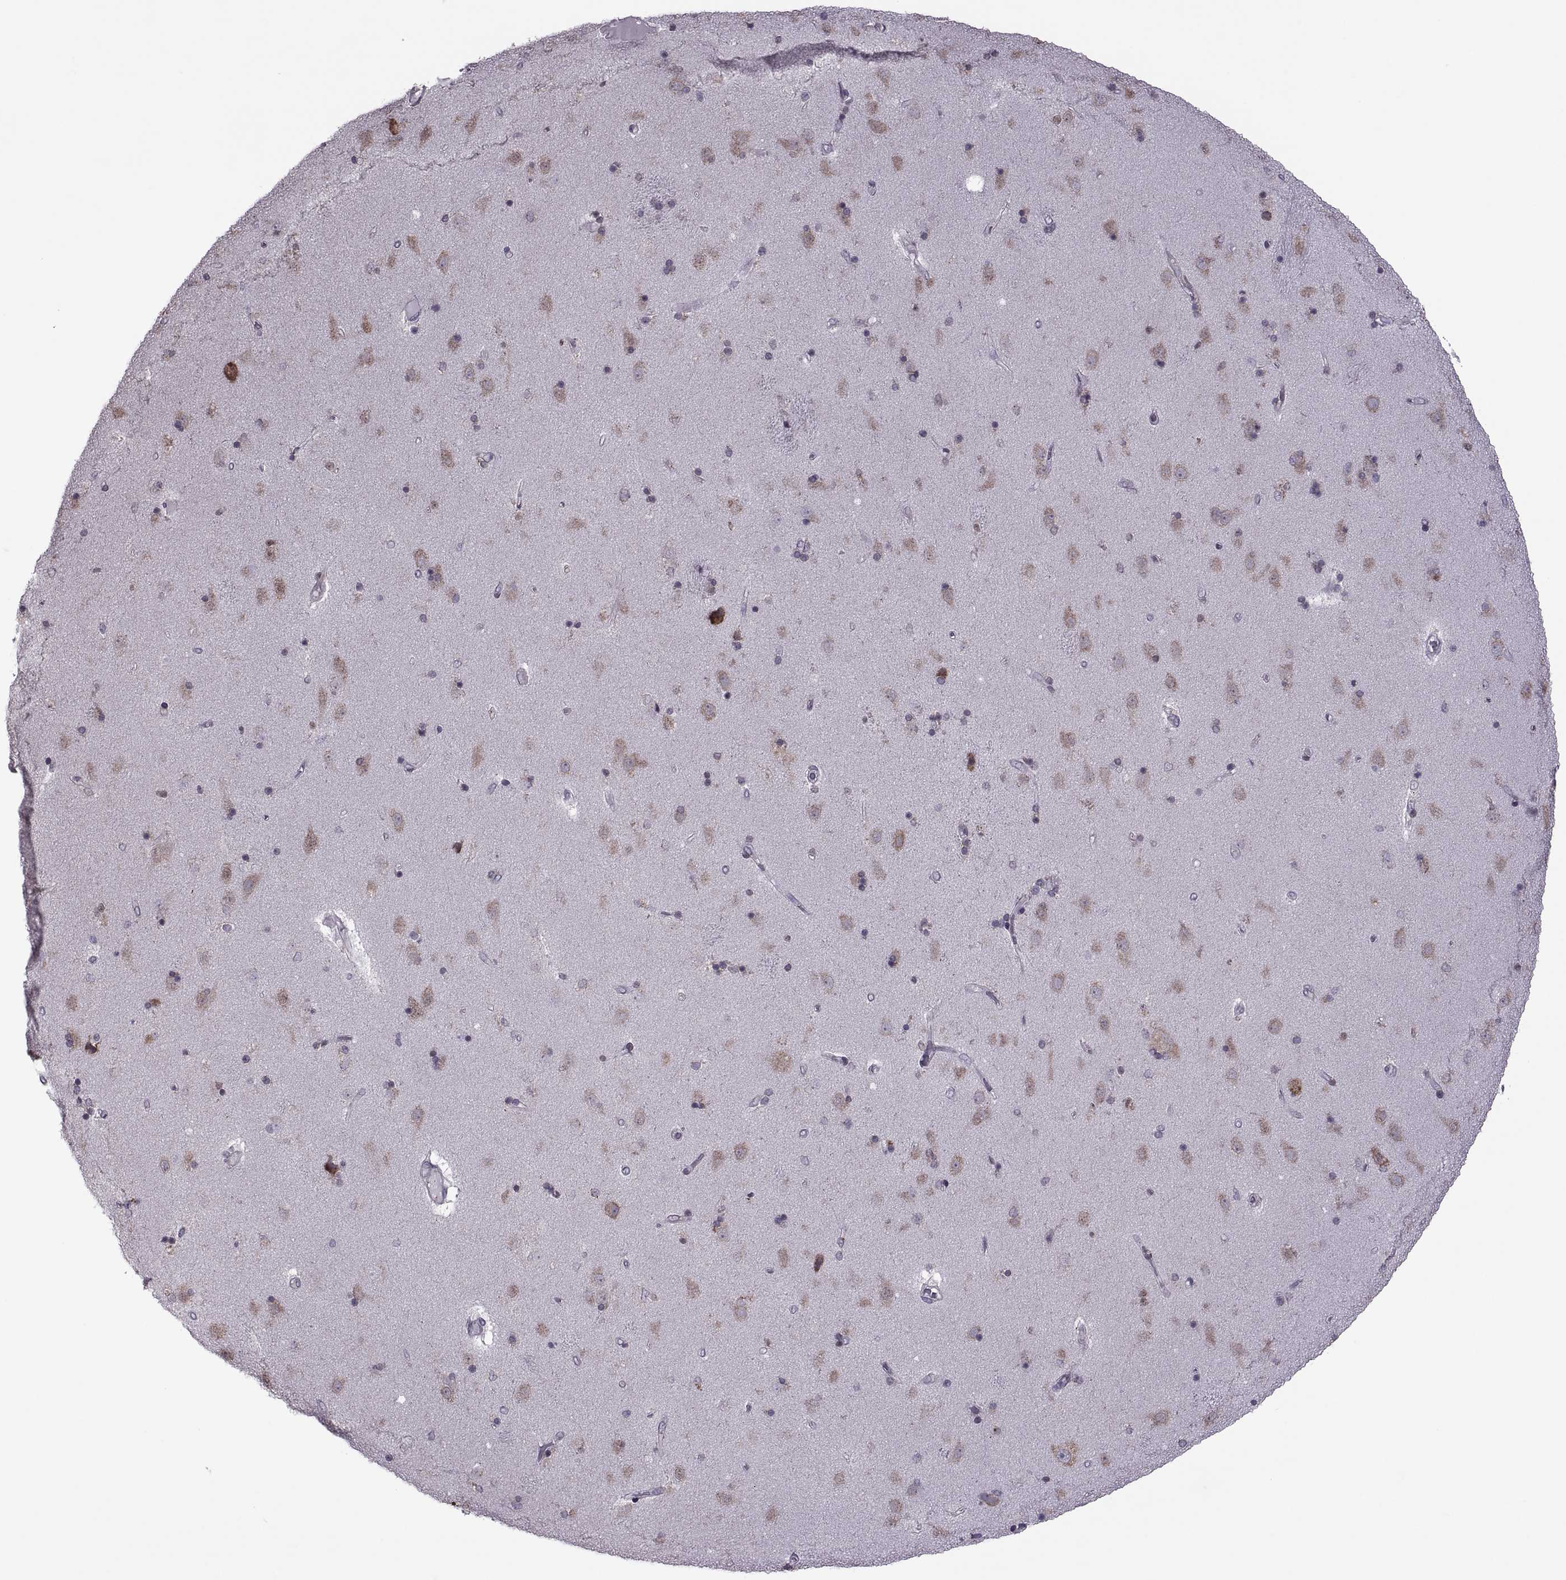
{"staining": {"intensity": "moderate", "quantity": "<25%", "location": "cytoplasmic/membranous"}, "tissue": "caudate", "cell_type": "Glial cells", "image_type": "normal", "snomed": [{"axis": "morphology", "description": "Normal tissue, NOS"}, {"axis": "topography", "description": "Lateral ventricle wall"}], "caption": "Glial cells demonstrate low levels of moderate cytoplasmic/membranous staining in approximately <25% of cells in unremarkable human caudate. Immunohistochemistry stains the protein in brown and the nuclei are stained blue.", "gene": "PABPC1", "patient": {"sex": "female", "age": 71}}